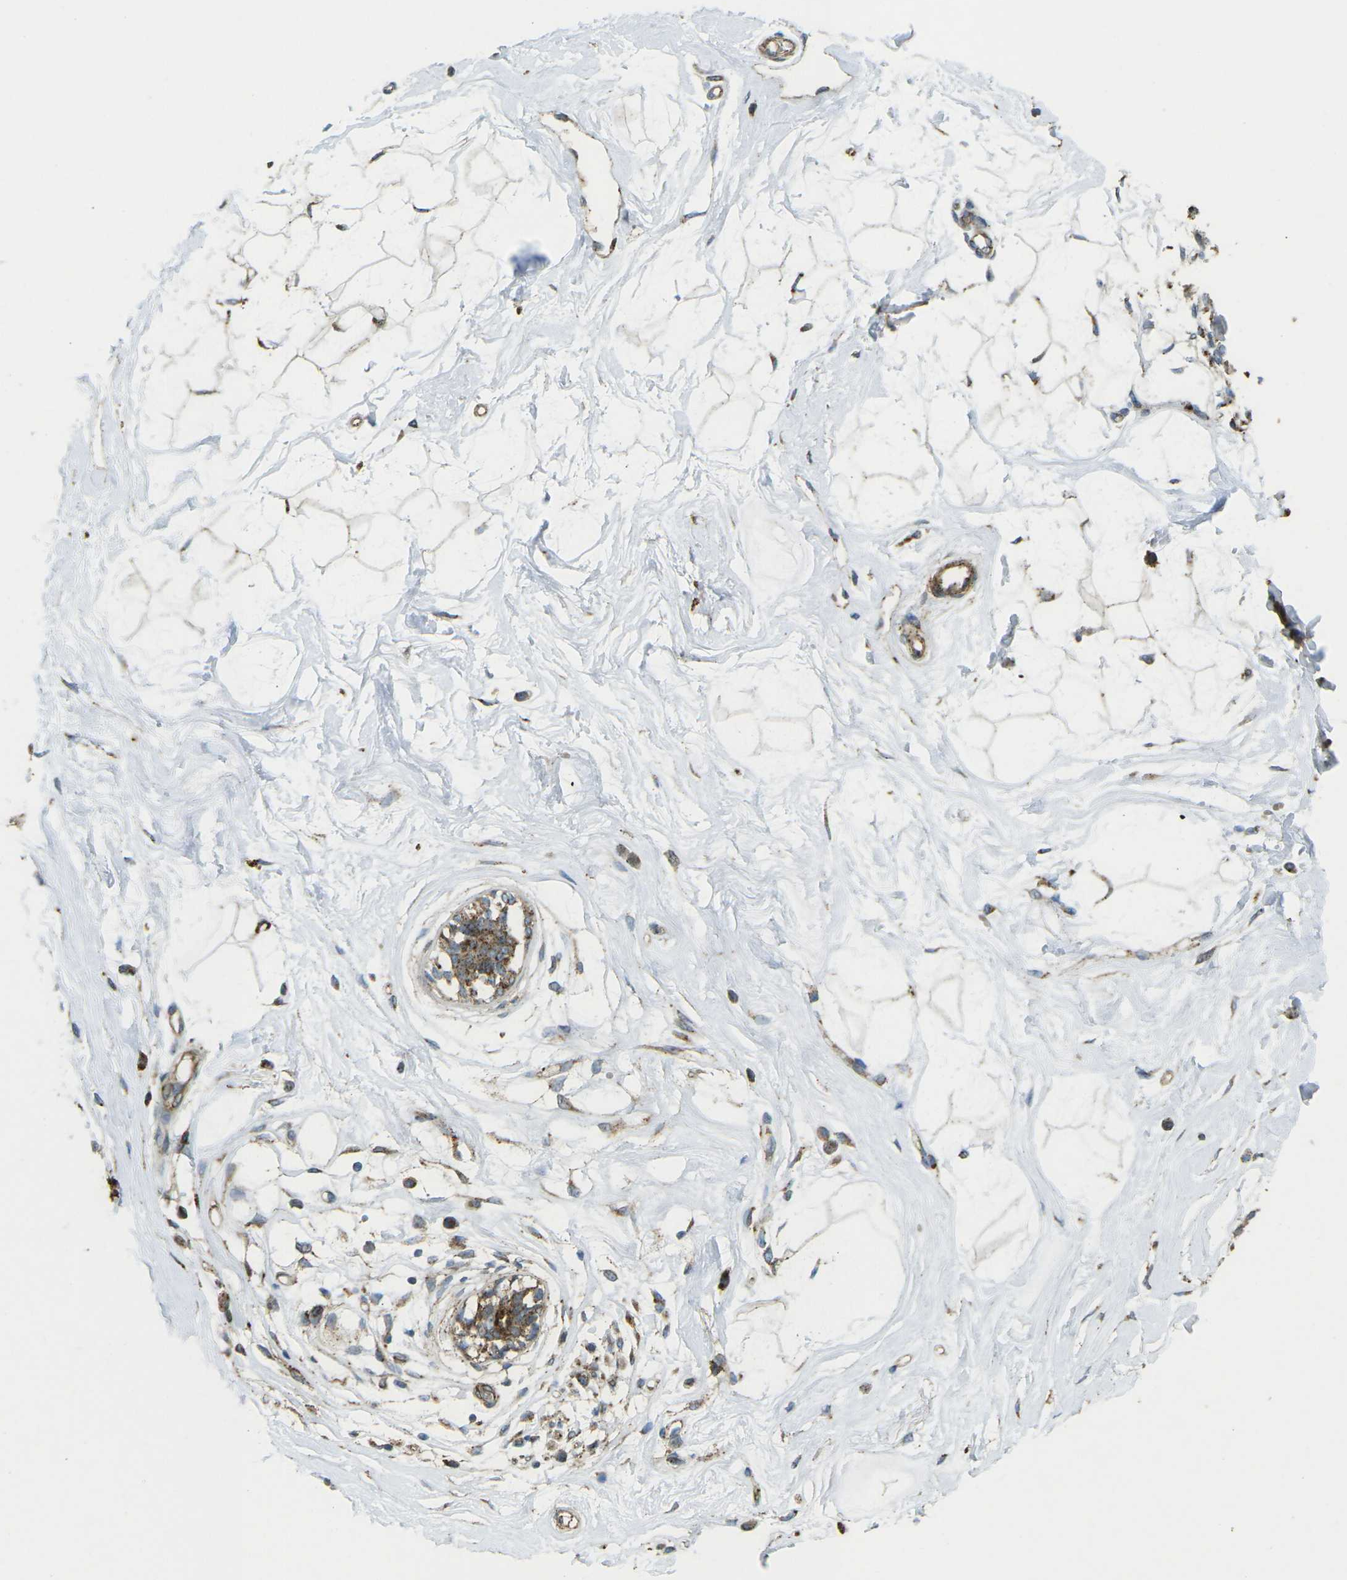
{"staining": {"intensity": "moderate", "quantity": ">75%", "location": "cytoplasmic/membranous"}, "tissue": "breast", "cell_type": "Adipocytes", "image_type": "normal", "snomed": [{"axis": "morphology", "description": "Normal tissue, NOS"}, {"axis": "topography", "description": "Breast"}], "caption": "Unremarkable breast was stained to show a protein in brown. There is medium levels of moderate cytoplasmic/membranous expression in approximately >75% of adipocytes. (brown staining indicates protein expression, while blue staining denotes nuclei).", "gene": "CHMP3", "patient": {"sex": "female", "age": 45}}